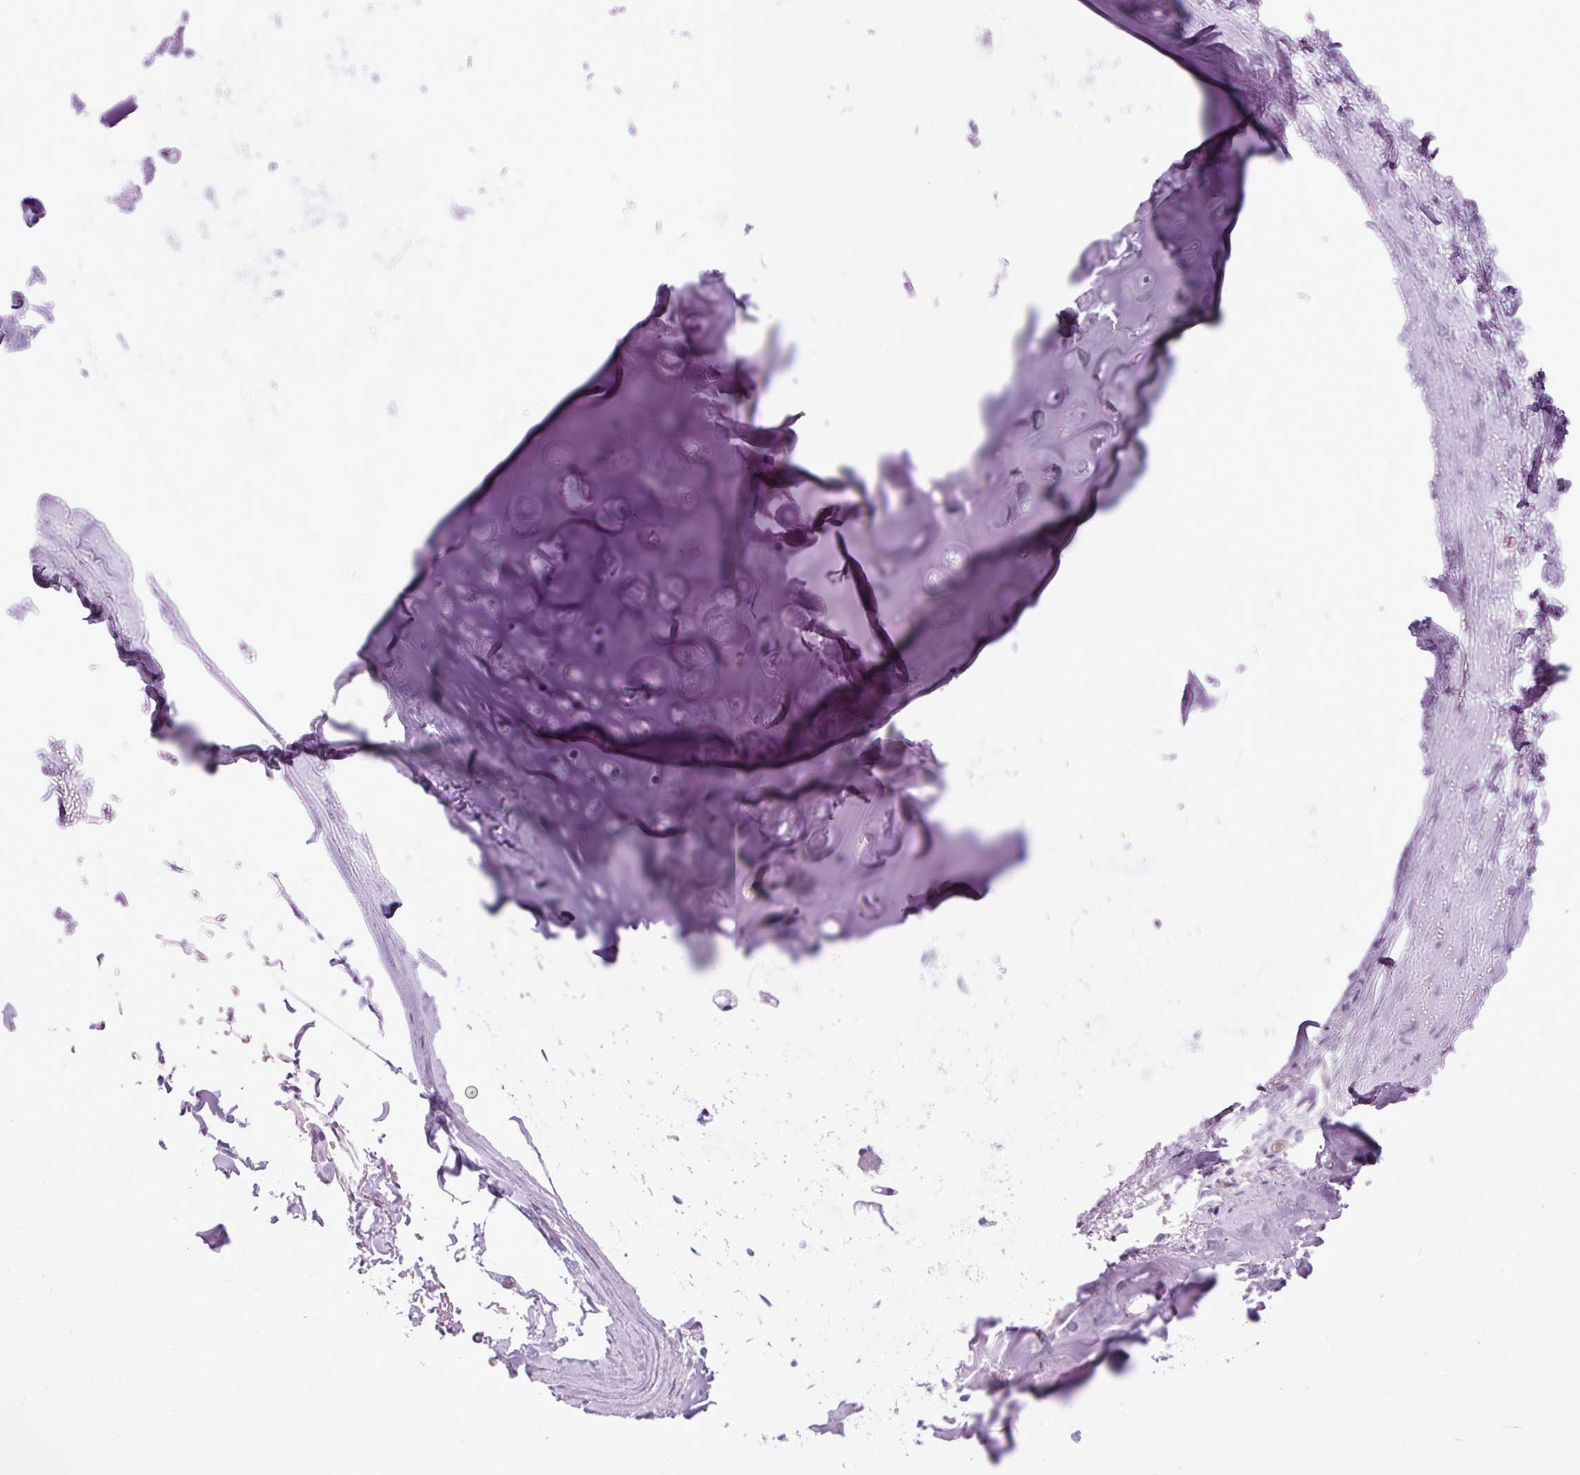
{"staining": {"intensity": "negative", "quantity": "none", "location": "none"}, "tissue": "adipose tissue", "cell_type": "Adipocytes", "image_type": "normal", "snomed": [{"axis": "morphology", "description": "Normal tissue, NOS"}, {"axis": "topography", "description": "Cartilage tissue"}, {"axis": "topography", "description": "Bronchus"}, {"axis": "topography", "description": "Peripheral nerve tissue"}], "caption": "This is a micrograph of immunohistochemistry staining of normal adipose tissue, which shows no staining in adipocytes.", "gene": "DPP6", "patient": {"sex": "male", "age": 67}}